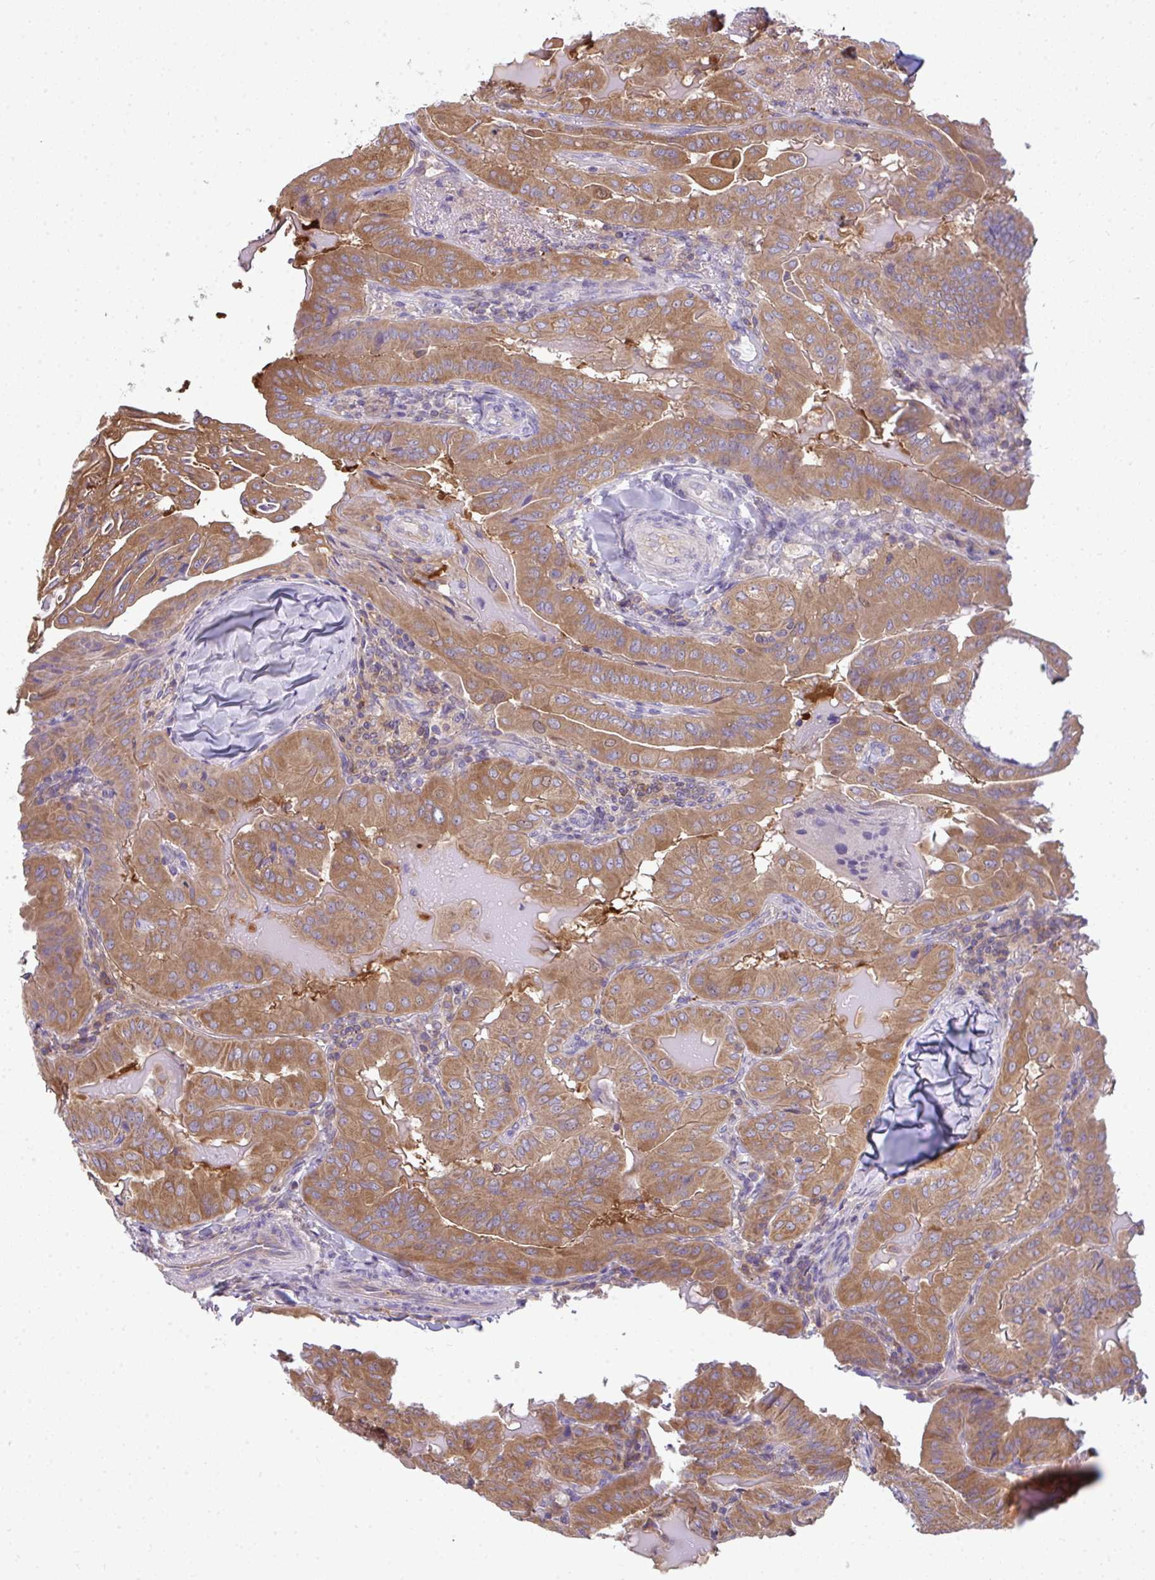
{"staining": {"intensity": "moderate", "quantity": ">75%", "location": "cytoplasmic/membranous"}, "tissue": "thyroid cancer", "cell_type": "Tumor cells", "image_type": "cancer", "snomed": [{"axis": "morphology", "description": "Papillary adenocarcinoma, NOS"}, {"axis": "topography", "description": "Thyroid gland"}], "caption": "Brown immunohistochemical staining in thyroid cancer exhibits moderate cytoplasmic/membranous staining in approximately >75% of tumor cells.", "gene": "SLC30A6", "patient": {"sex": "female", "age": 68}}